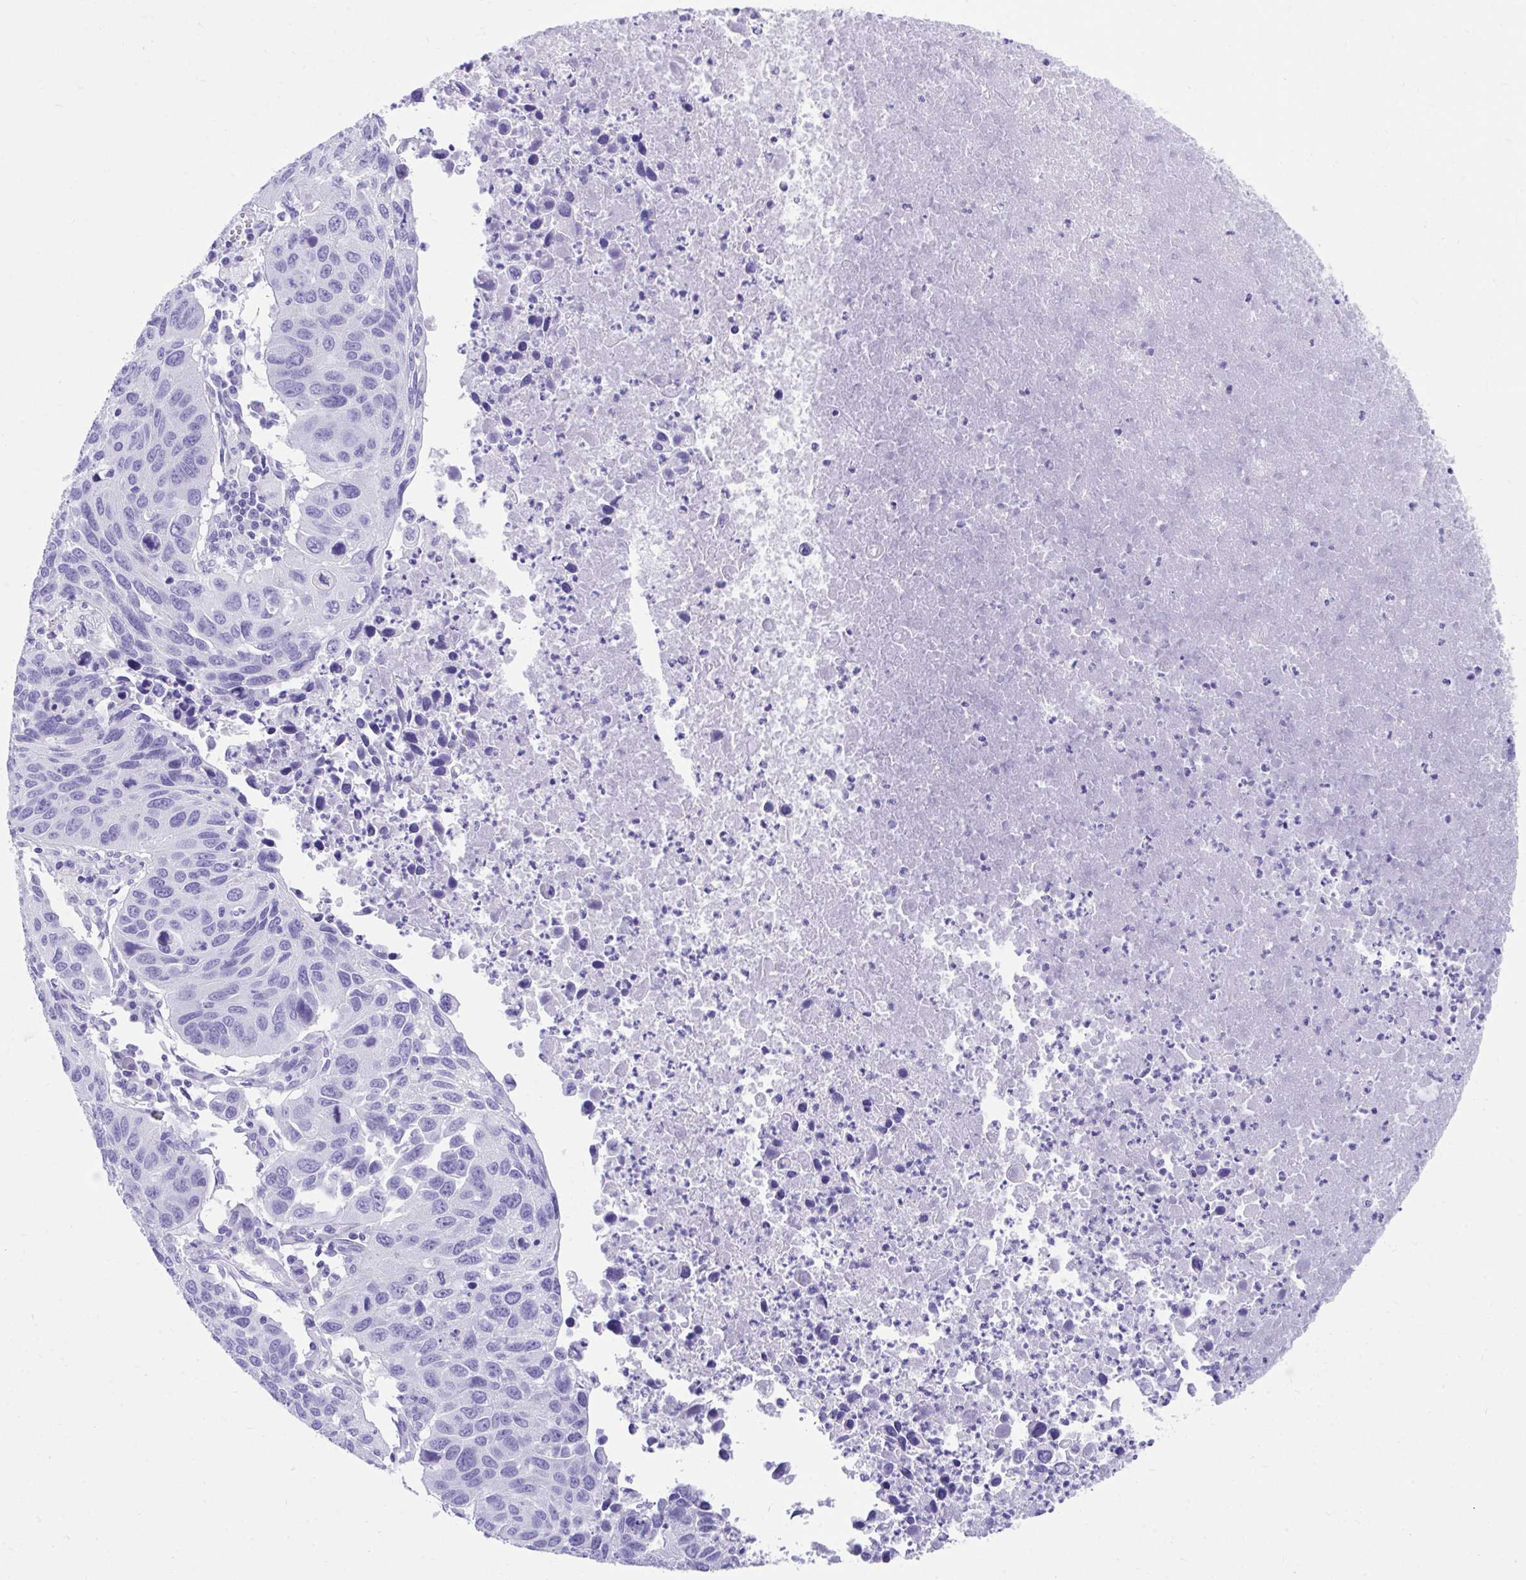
{"staining": {"intensity": "negative", "quantity": "none", "location": "none"}, "tissue": "lung cancer", "cell_type": "Tumor cells", "image_type": "cancer", "snomed": [{"axis": "morphology", "description": "Squamous cell carcinoma, NOS"}, {"axis": "topography", "description": "Lung"}], "caption": "High magnification brightfield microscopy of lung squamous cell carcinoma stained with DAB (3,3'-diaminobenzidine) (brown) and counterstained with hematoxylin (blue): tumor cells show no significant expression.", "gene": "KCNN4", "patient": {"sex": "female", "age": 61}}